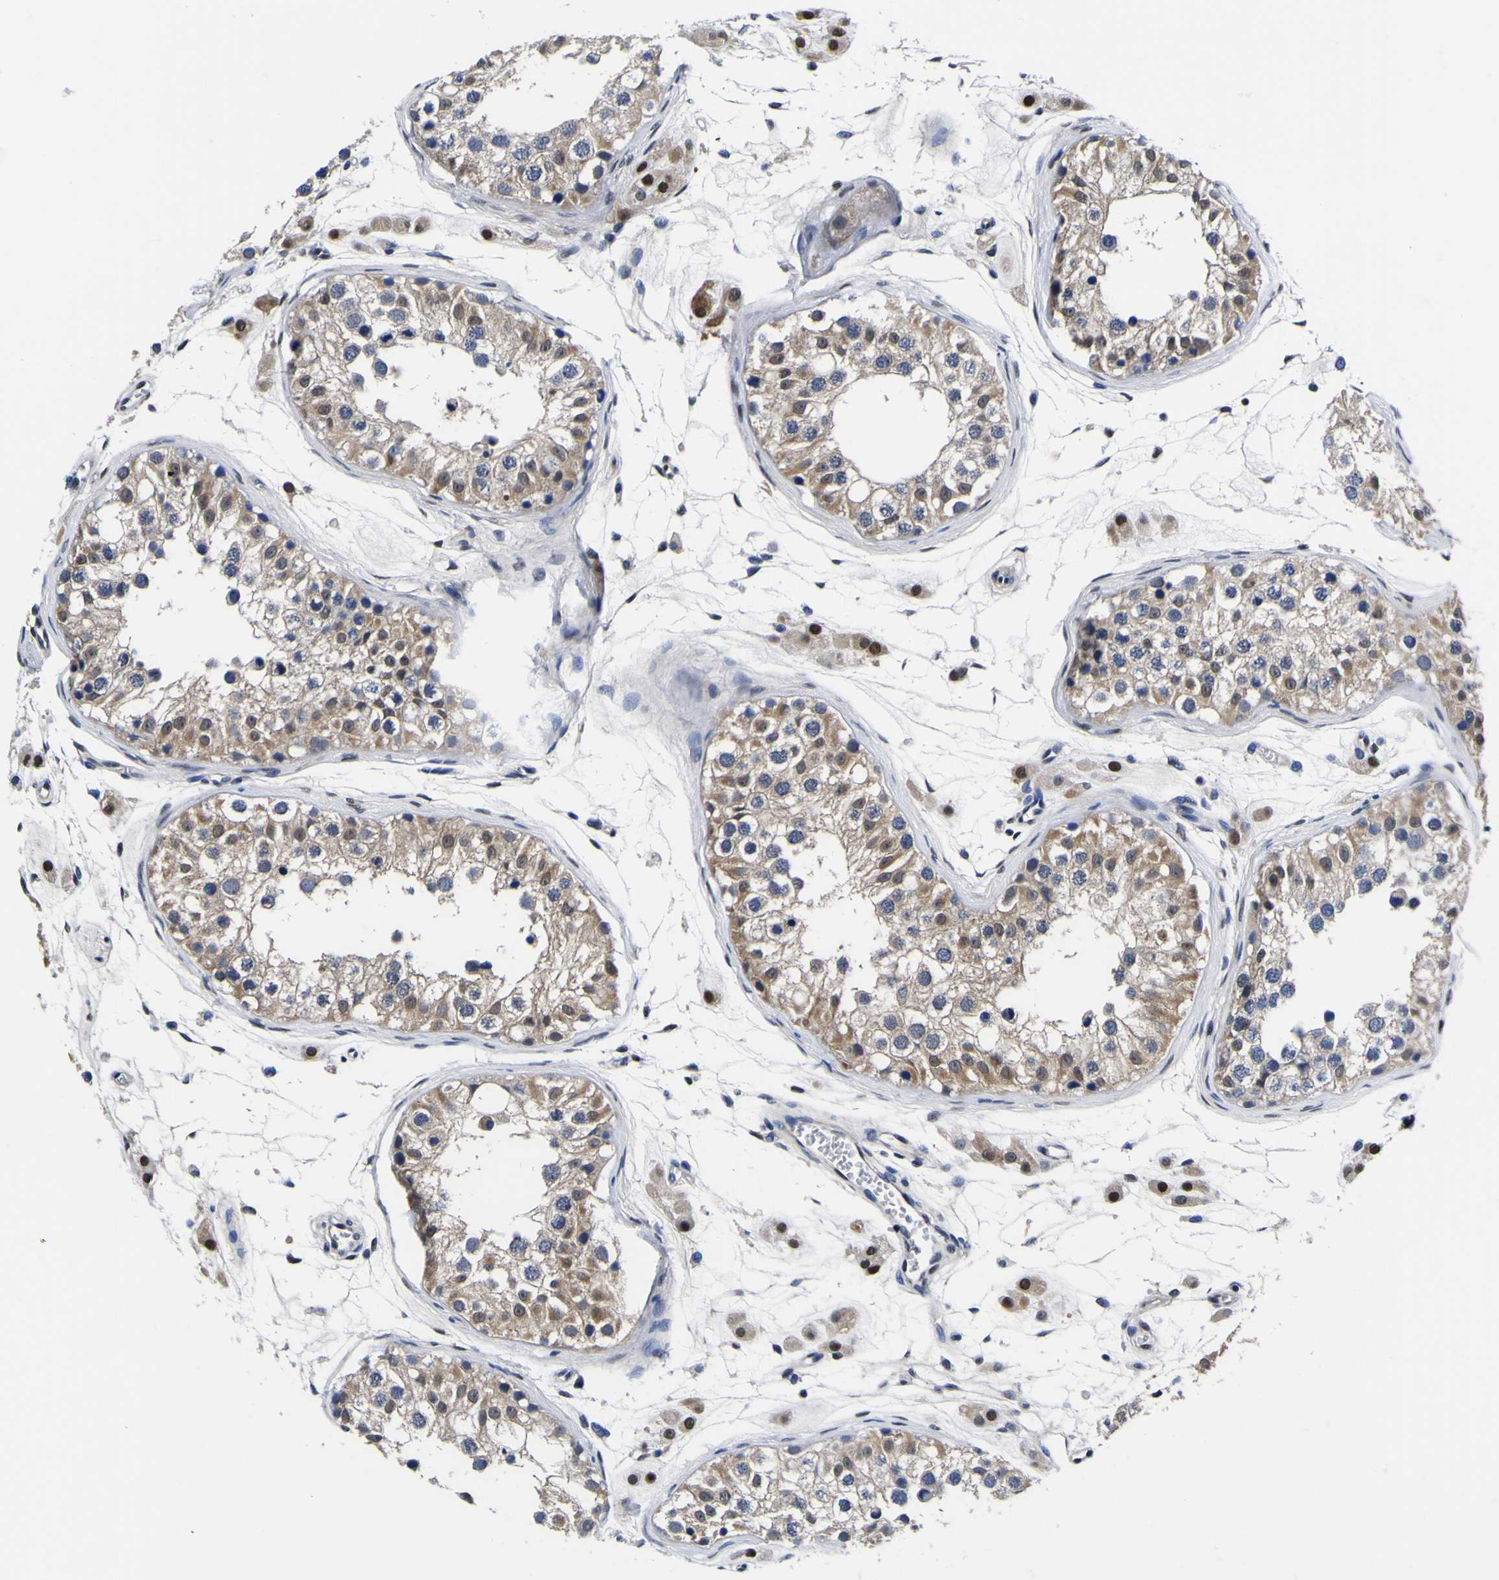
{"staining": {"intensity": "moderate", "quantity": "<25%", "location": "cytoplasmic/membranous,nuclear"}, "tissue": "testis", "cell_type": "Cells in seminiferous ducts", "image_type": "normal", "snomed": [{"axis": "morphology", "description": "Normal tissue, NOS"}, {"axis": "morphology", "description": "Adenocarcinoma, metastatic, NOS"}, {"axis": "topography", "description": "Testis"}], "caption": "Immunohistochemical staining of benign testis reveals moderate cytoplasmic/membranous,nuclear protein expression in about <25% of cells in seminiferous ducts.", "gene": "FAM110B", "patient": {"sex": "male", "age": 26}}